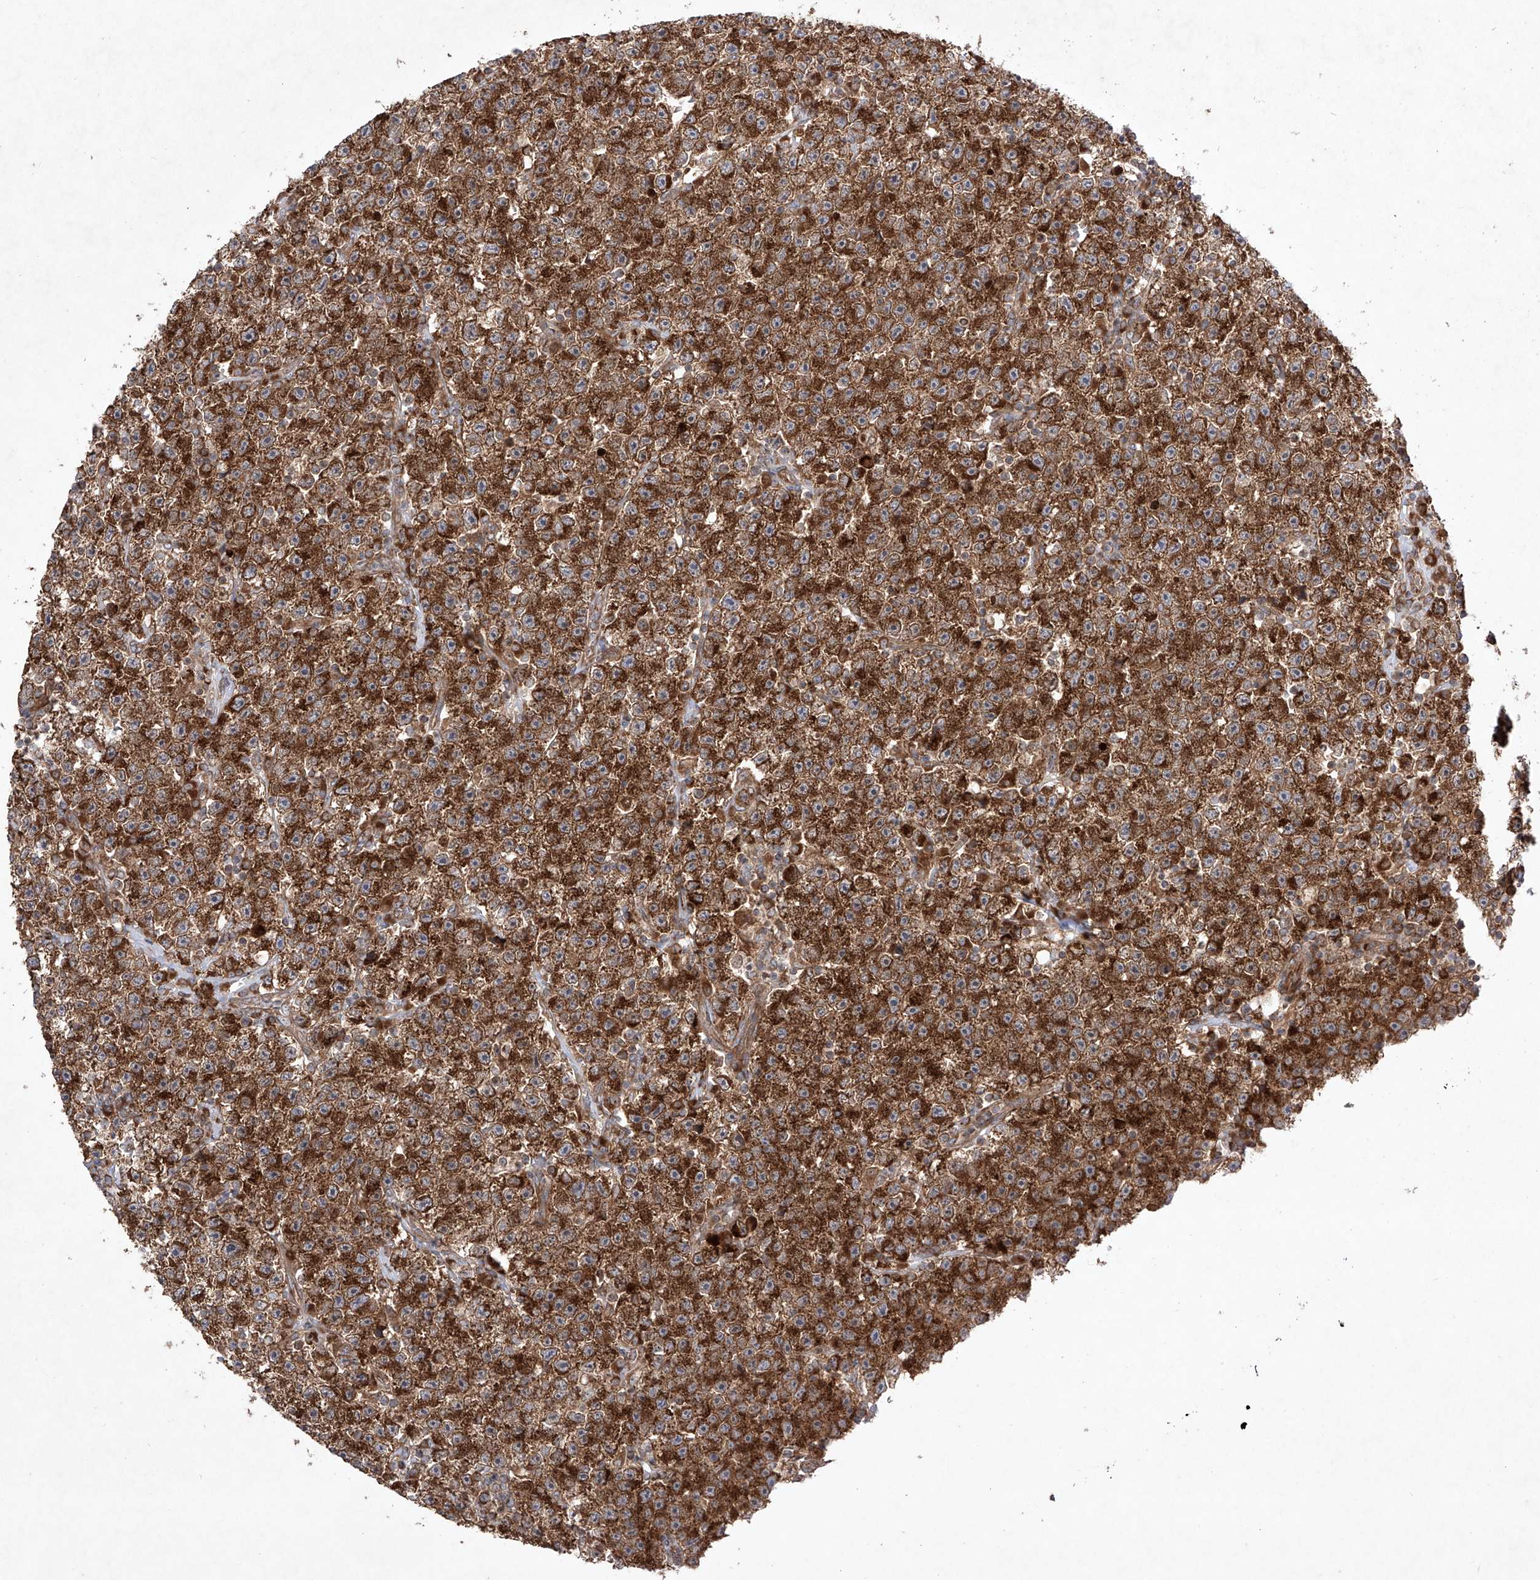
{"staining": {"intensity": "strong", "quantity": ">75%", "location": "cytoplasmic/membranous"}, "tissue": "testis cancer", "cell_type": "Tumor cells", "image_type": "cancer", "snomed": [{"axis": "morphology", "description": "Seminoma, NOS"}, {"axis": "topography", "description": "Testis"}], "caption": "IHC photomicrograph of human testis cancer (seminoma) stained for a protein (brown), which demonstrates high levels of strong cytoplasmic/membranous expression in approximately >75% of tumor cells.", "gene": "YKT6", "patient": {"sex": "male", "age": 22}}